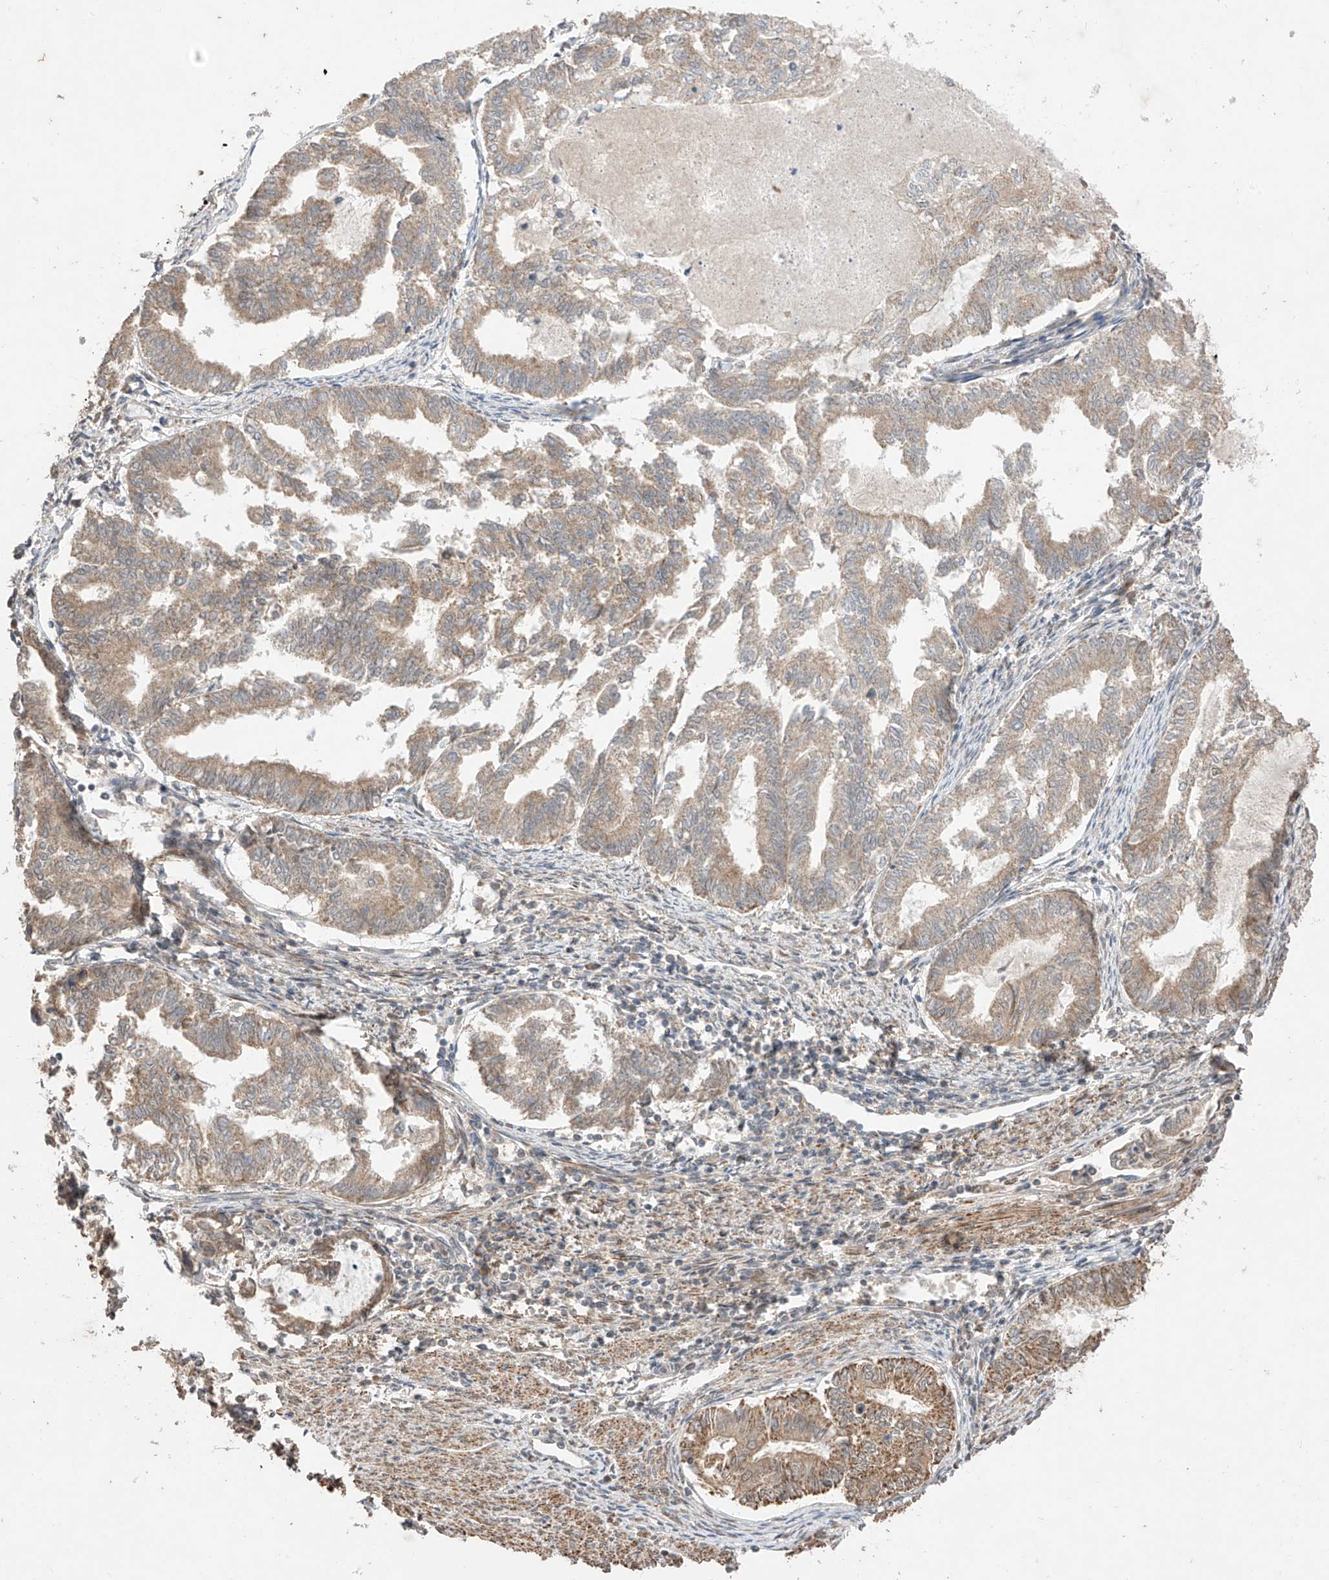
{"staining": {"intensity": "moderate", "quantity": ">75%", "location": "cytoplasmic/membranous"}, "tissue": "endometrial cancer", "cell_type": "Tumor cells", "image_type": "cancer", "snomed": [{"axis": "morphology", "description": "Adenocarcinoma, NOS"}, {"axis": "topography", "description": "Endometrium"}], "caption": "Moderate cytoplasmic/membranous protein expression is appreciated in about >75% of tumor cells in endometrial cancer. The staining was performed using DAB to visualize the protein expression in brown, while the nuclei were stained in blue with hematoxylin (Magnification: 20x).", "gene": "LATS1", "patient": {"sex": "female", "age": 79}}